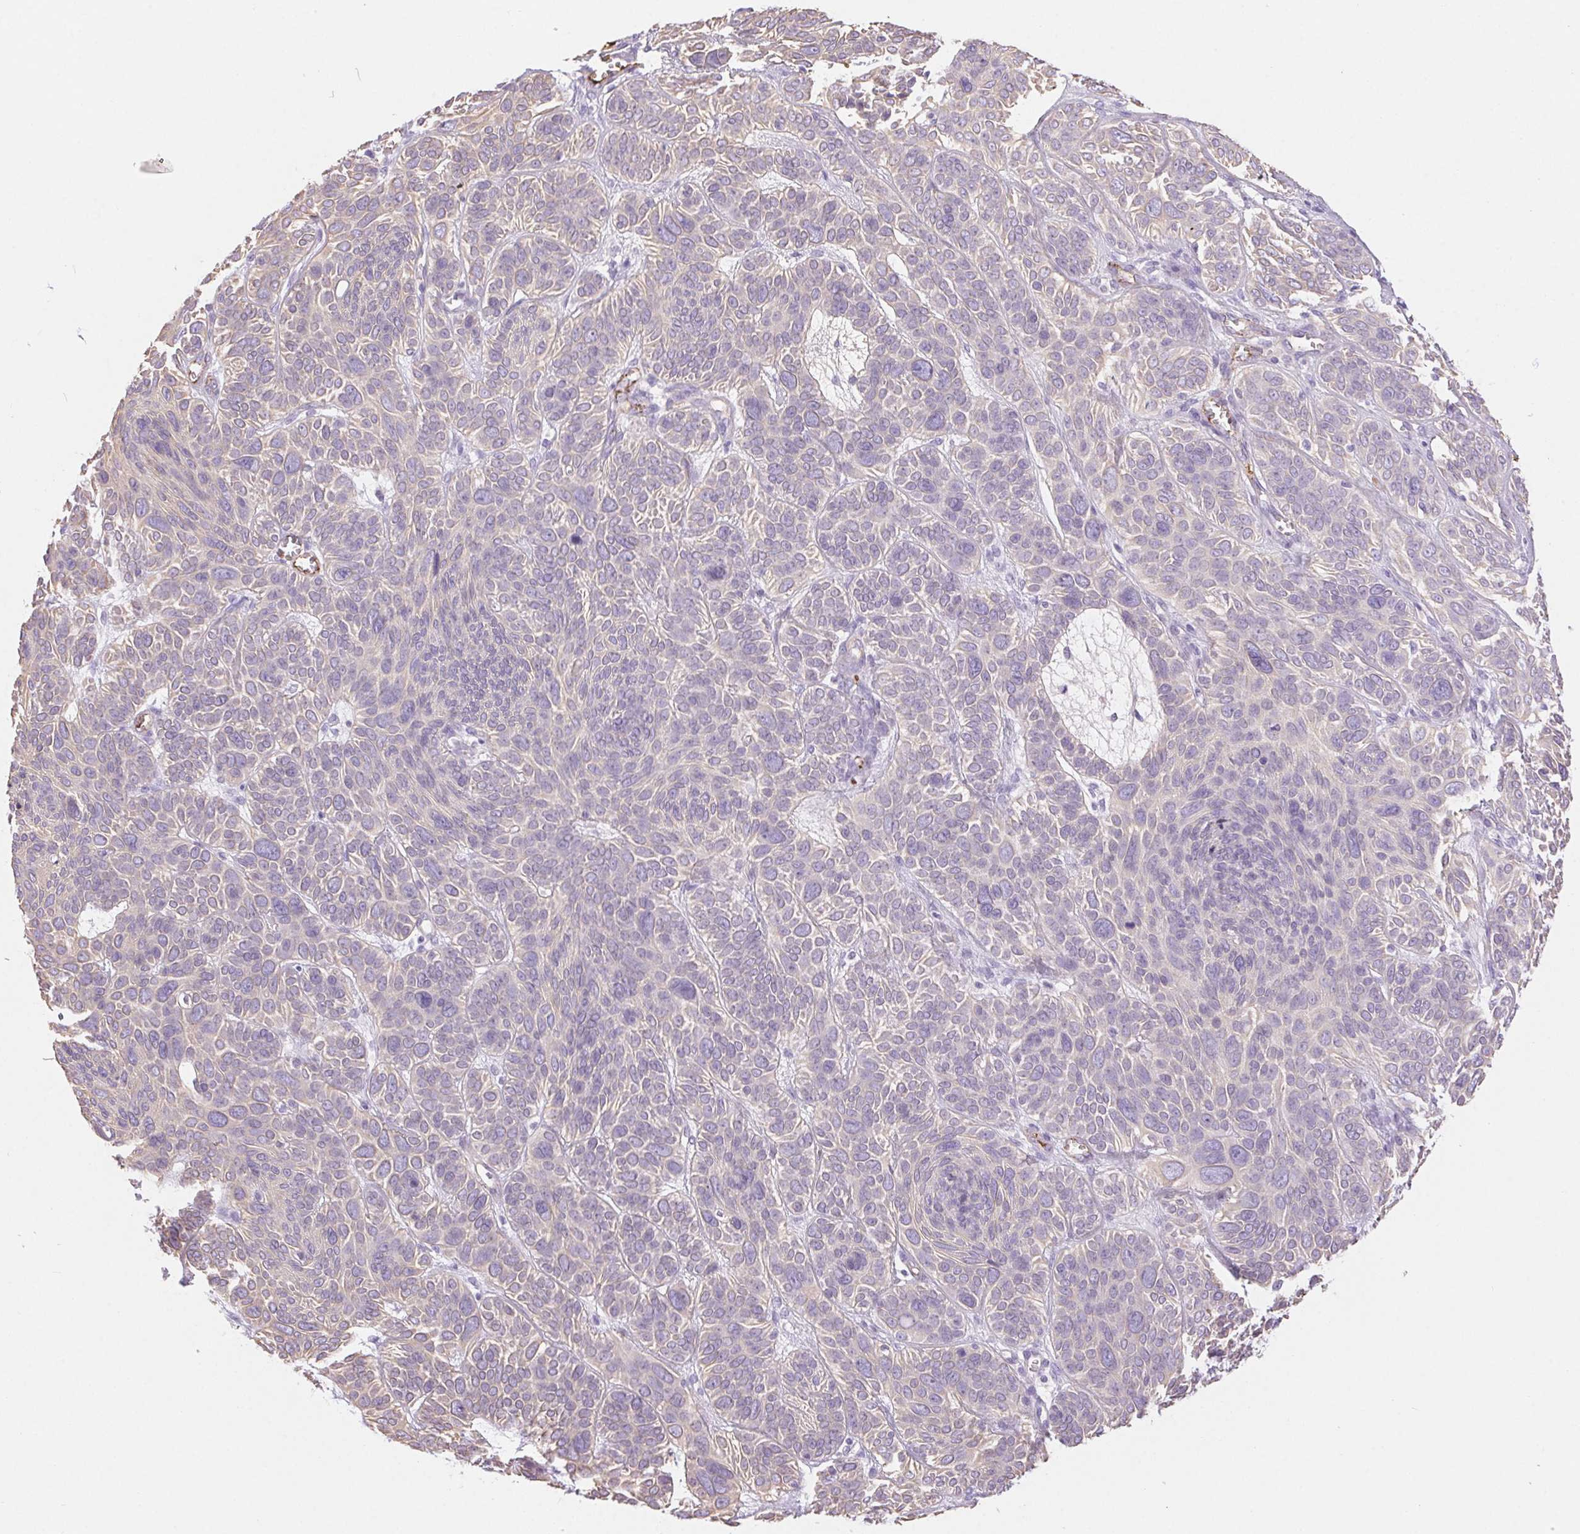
{"staining": {"intensity": "negative", "quantity": "none", "location": "none"}, "tissue": "skin cancer", "cell_type": "Tumor cells", "image_type": "cancer", "snomed": [{"axis": "morphology", "description": "Basal cell carcinoma"}, {"axis": "topography", "description": "Skin"}, {"axis": "topography", "description": "Skin of face"}], "caption": "This is a micrograph of immunohistochemistry staining of skin cancer (basal cell carcinoma), which shows no positivity in tumor cells.", "gene": "FGA", "patient": {"sex": "male", "age": 73}}